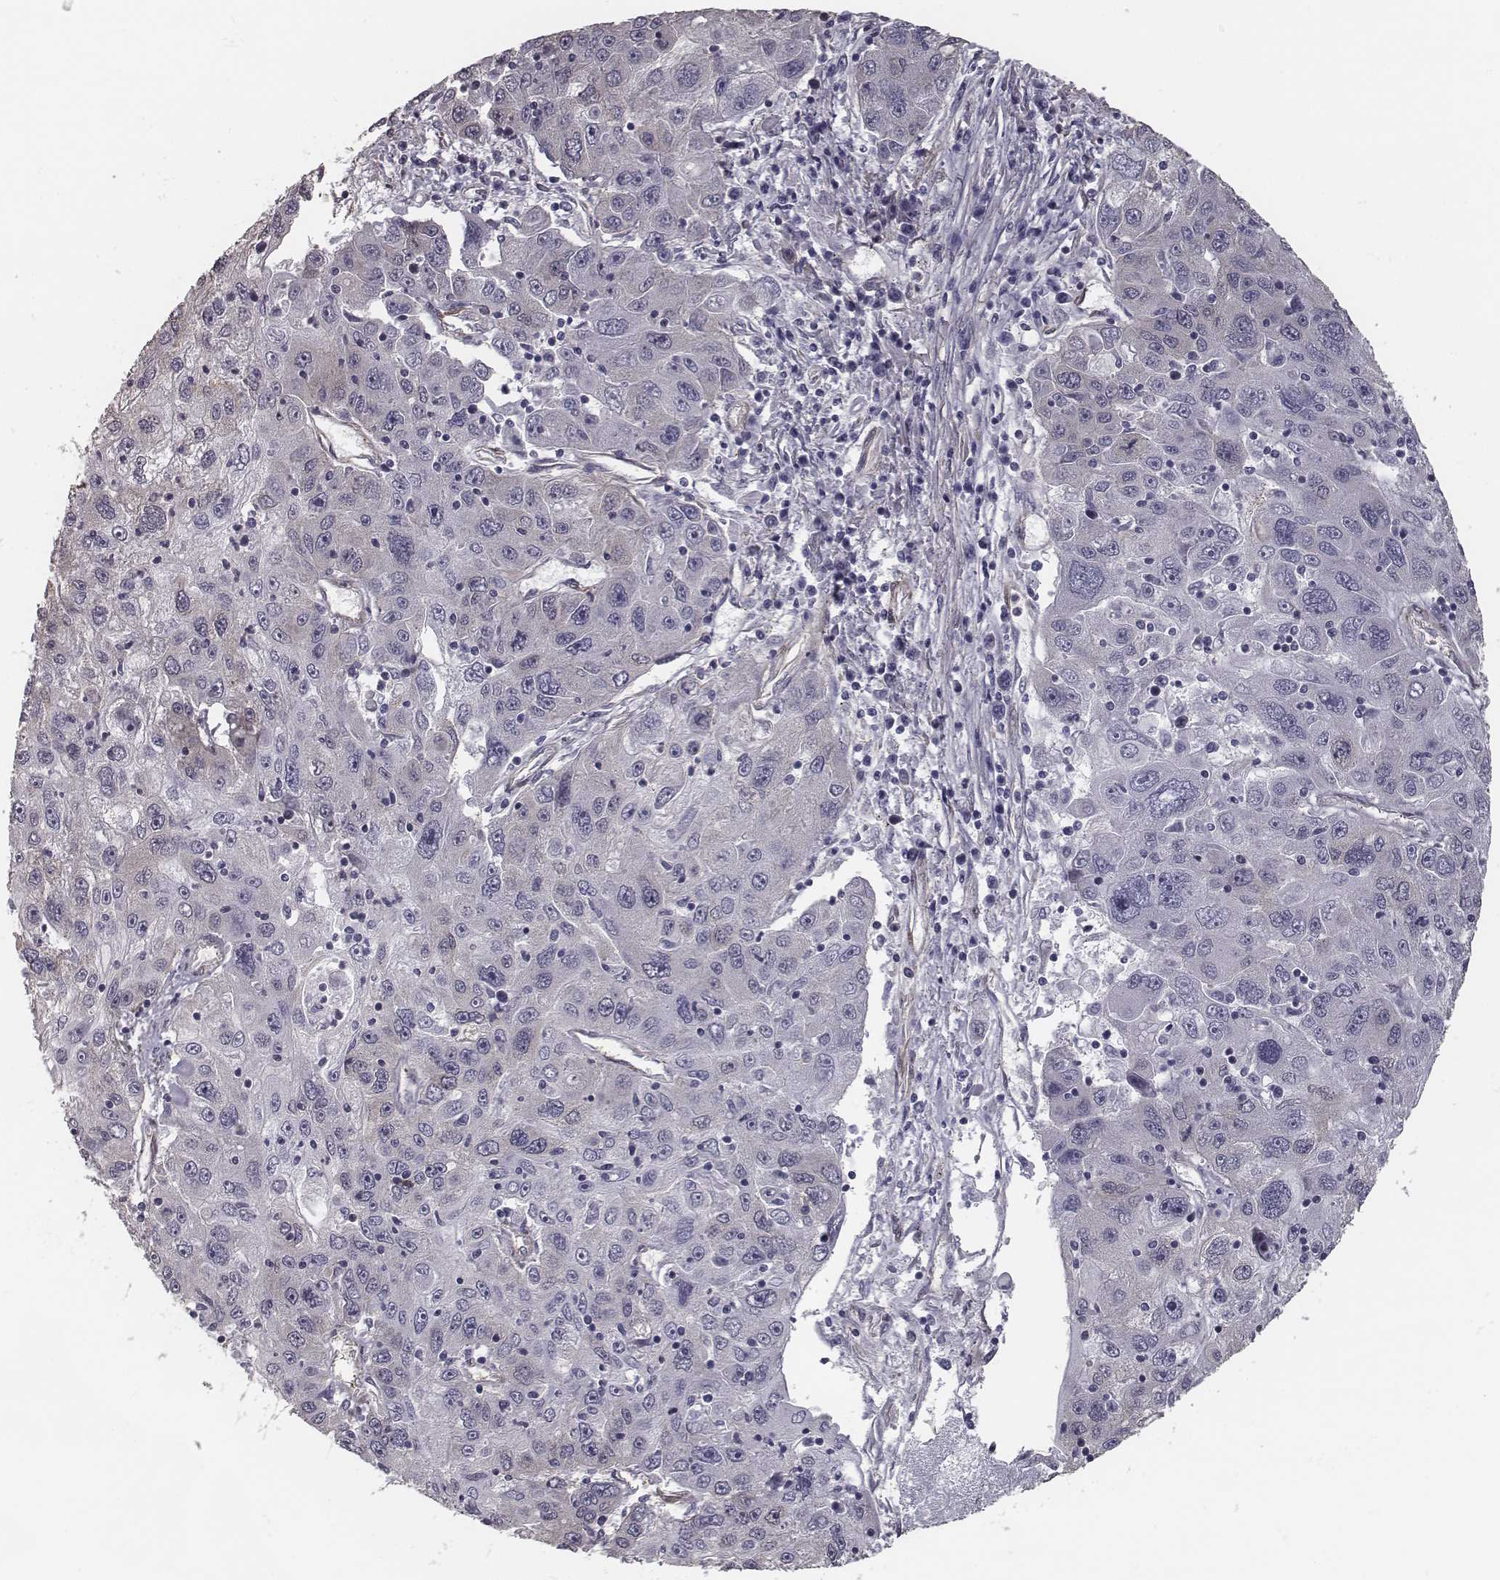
{"staining": {"intensity": "negative", "quantity": "none", "location": "none"}, "tissue": "stomach cancer", "cell_type": "Tumor cells", "image_type": "cancer", "snomed": [{"axis": "morphology", "description": "Adenocarcinoma, NOS"}, {"axis": "topography", "description": "Stomach"}], "caption": "A histopathology image of human stomach adenocarcinoma is negative for staining in tumor cells. Nuclei are stained in blue.", "gene": "ISYNA1", "patient": {"sex": "male", "age": 56}}